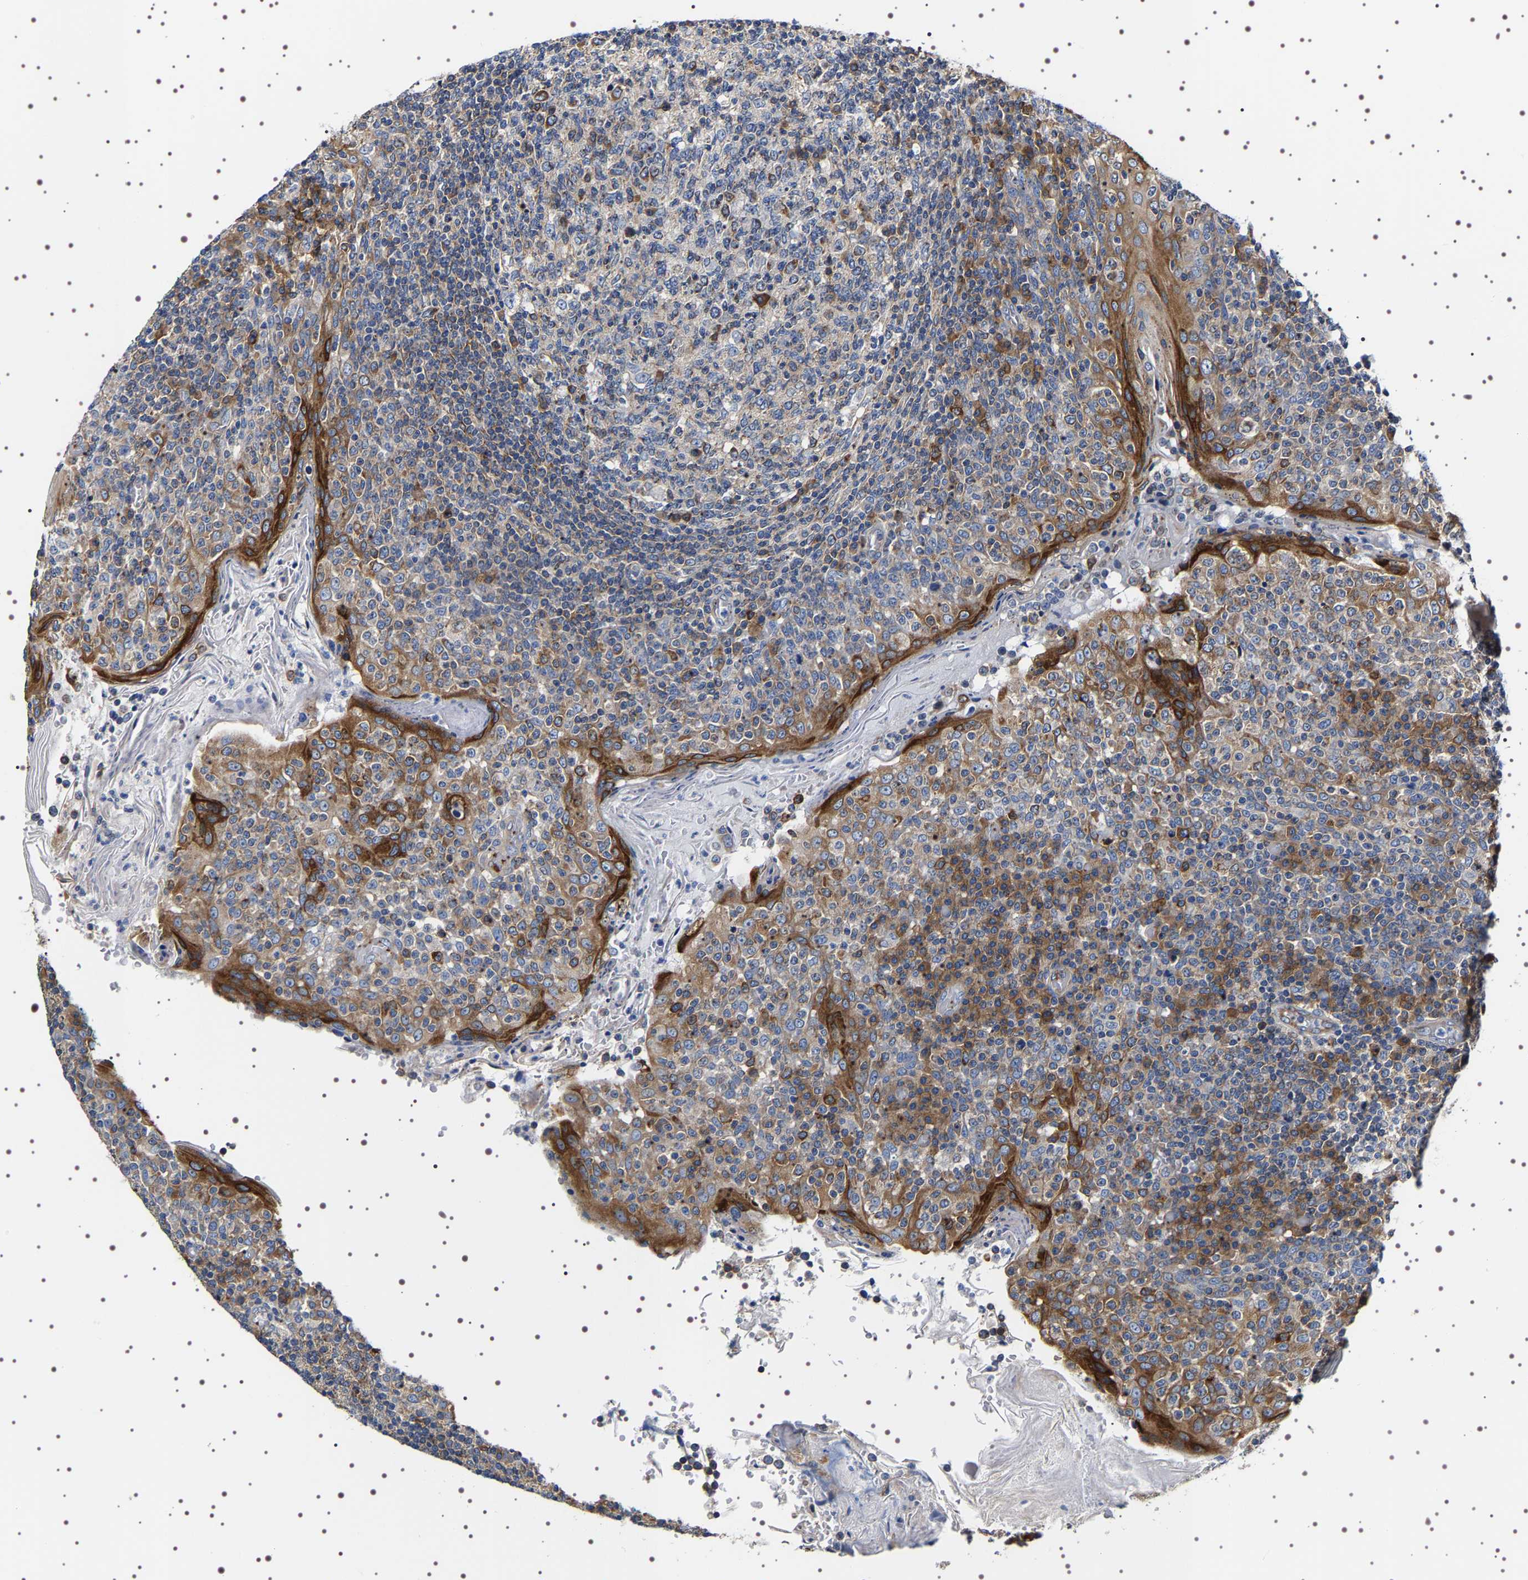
{"staining": {"intensity": "moderate", "quantity": "25%-75%", "location": "cytoplasmic/membranous"}, "tissue": "tonsil", "cell_type": "Germinal center cells", "image_type": "normal", "snomed": [{"axis": "morphology", "description": "Normal tissue, NOS"}, {"axis": "topography", "description": "Tonsil"}], "caption": "A high-resolution micrograph shows immunohistochemistry staining of unremarkable tonsil, which demonstrates moderate cytoplasmic/membranous expression in approximately 25%-75% of germinal center cells.", "gene": "SQLE", "patient": {"sex": "female", "age": 19}}